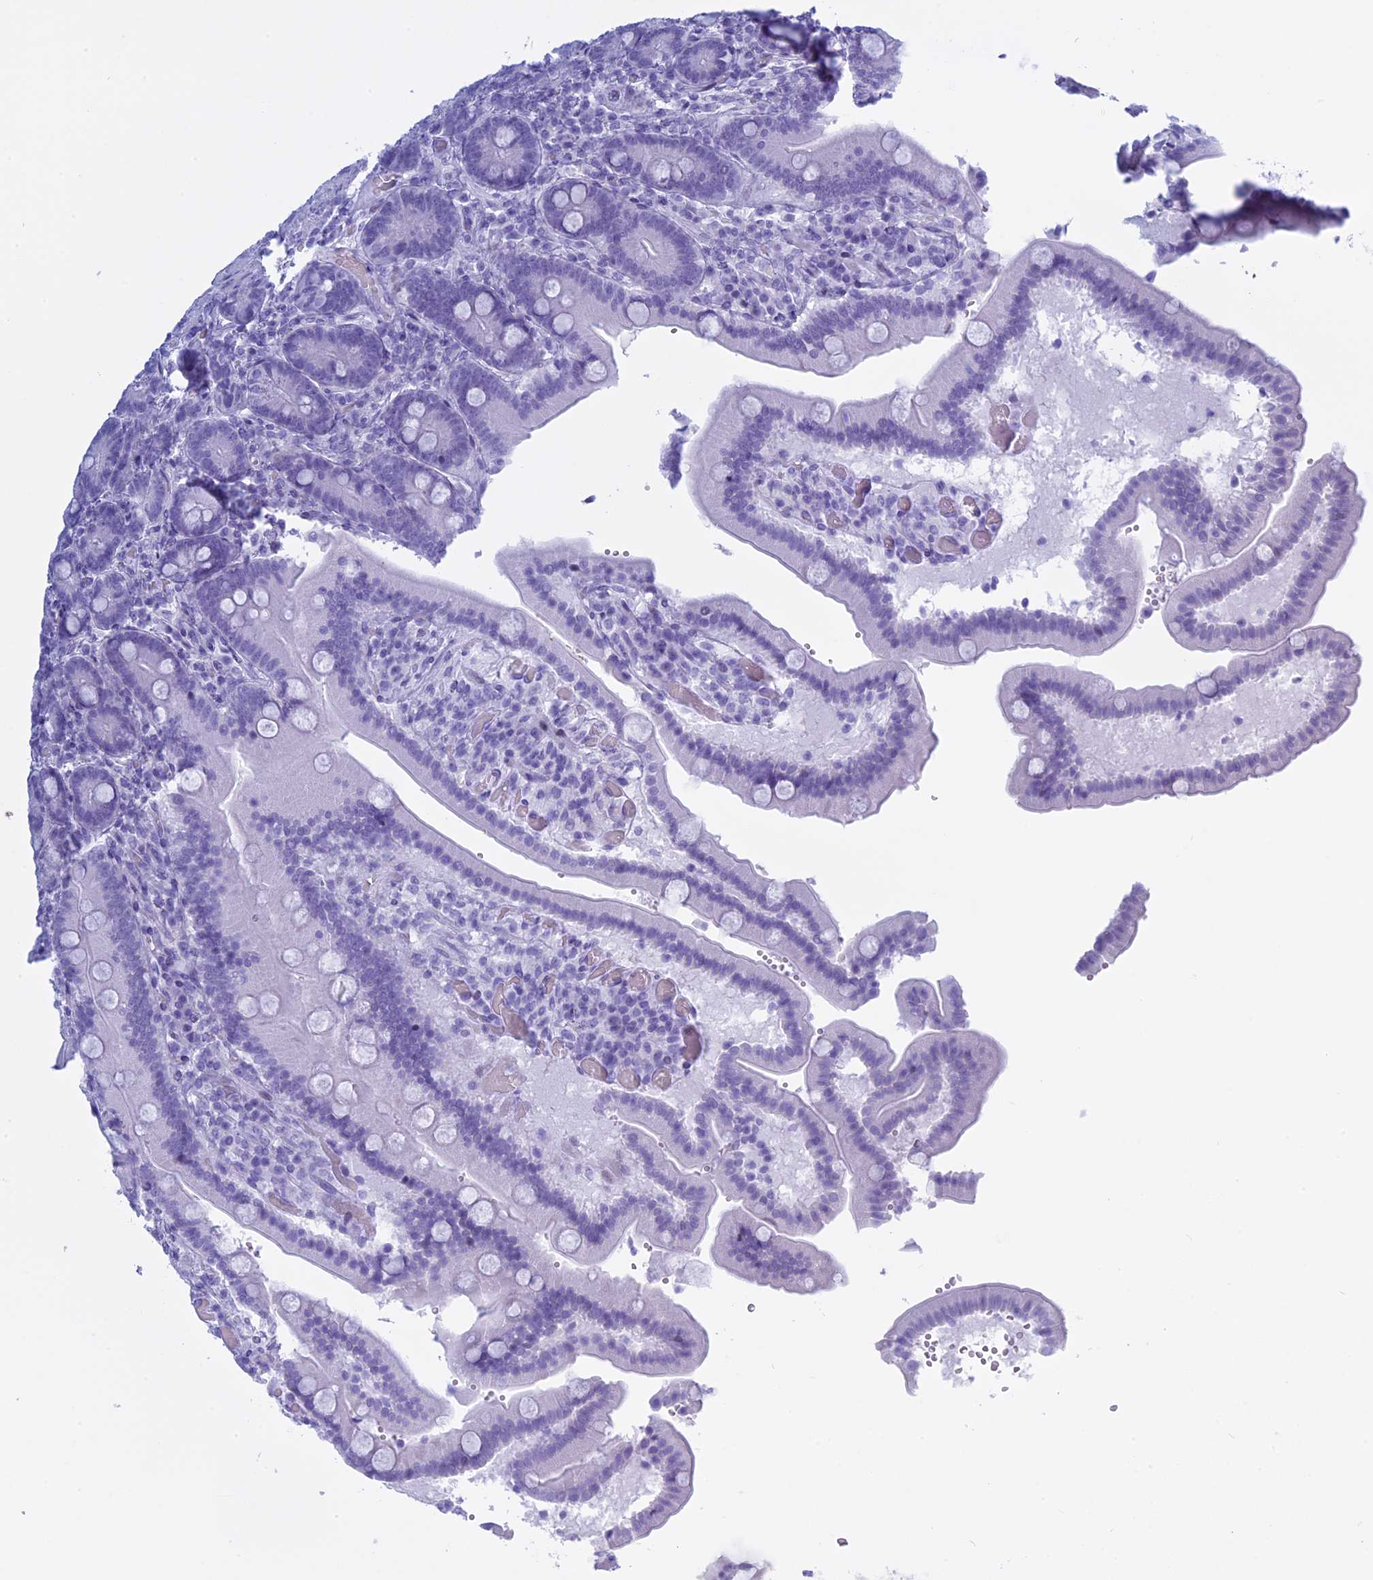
{"staining": {"intensity": "negative", "quantity": "none", "location": "none"}, "tissue": "duodenum", "cell_type": "Glandular cells", "image_type": "normal", "snomed": [{"axis": "morphology", "description": "Normal tissue, NOS"}, {"axis": "topography", "description": "Duodenum"}], "caption": "Micrograph shows no significant protein staining in glandular cells of unremarkable duodenum. (Brightfield microscopy of DAB (3,3'-diaminobenzidine) immunohistochemistry (IHC) at high magnification).", "gene": "KCTD21", "patient": {"sex": "female", "age": 62}}